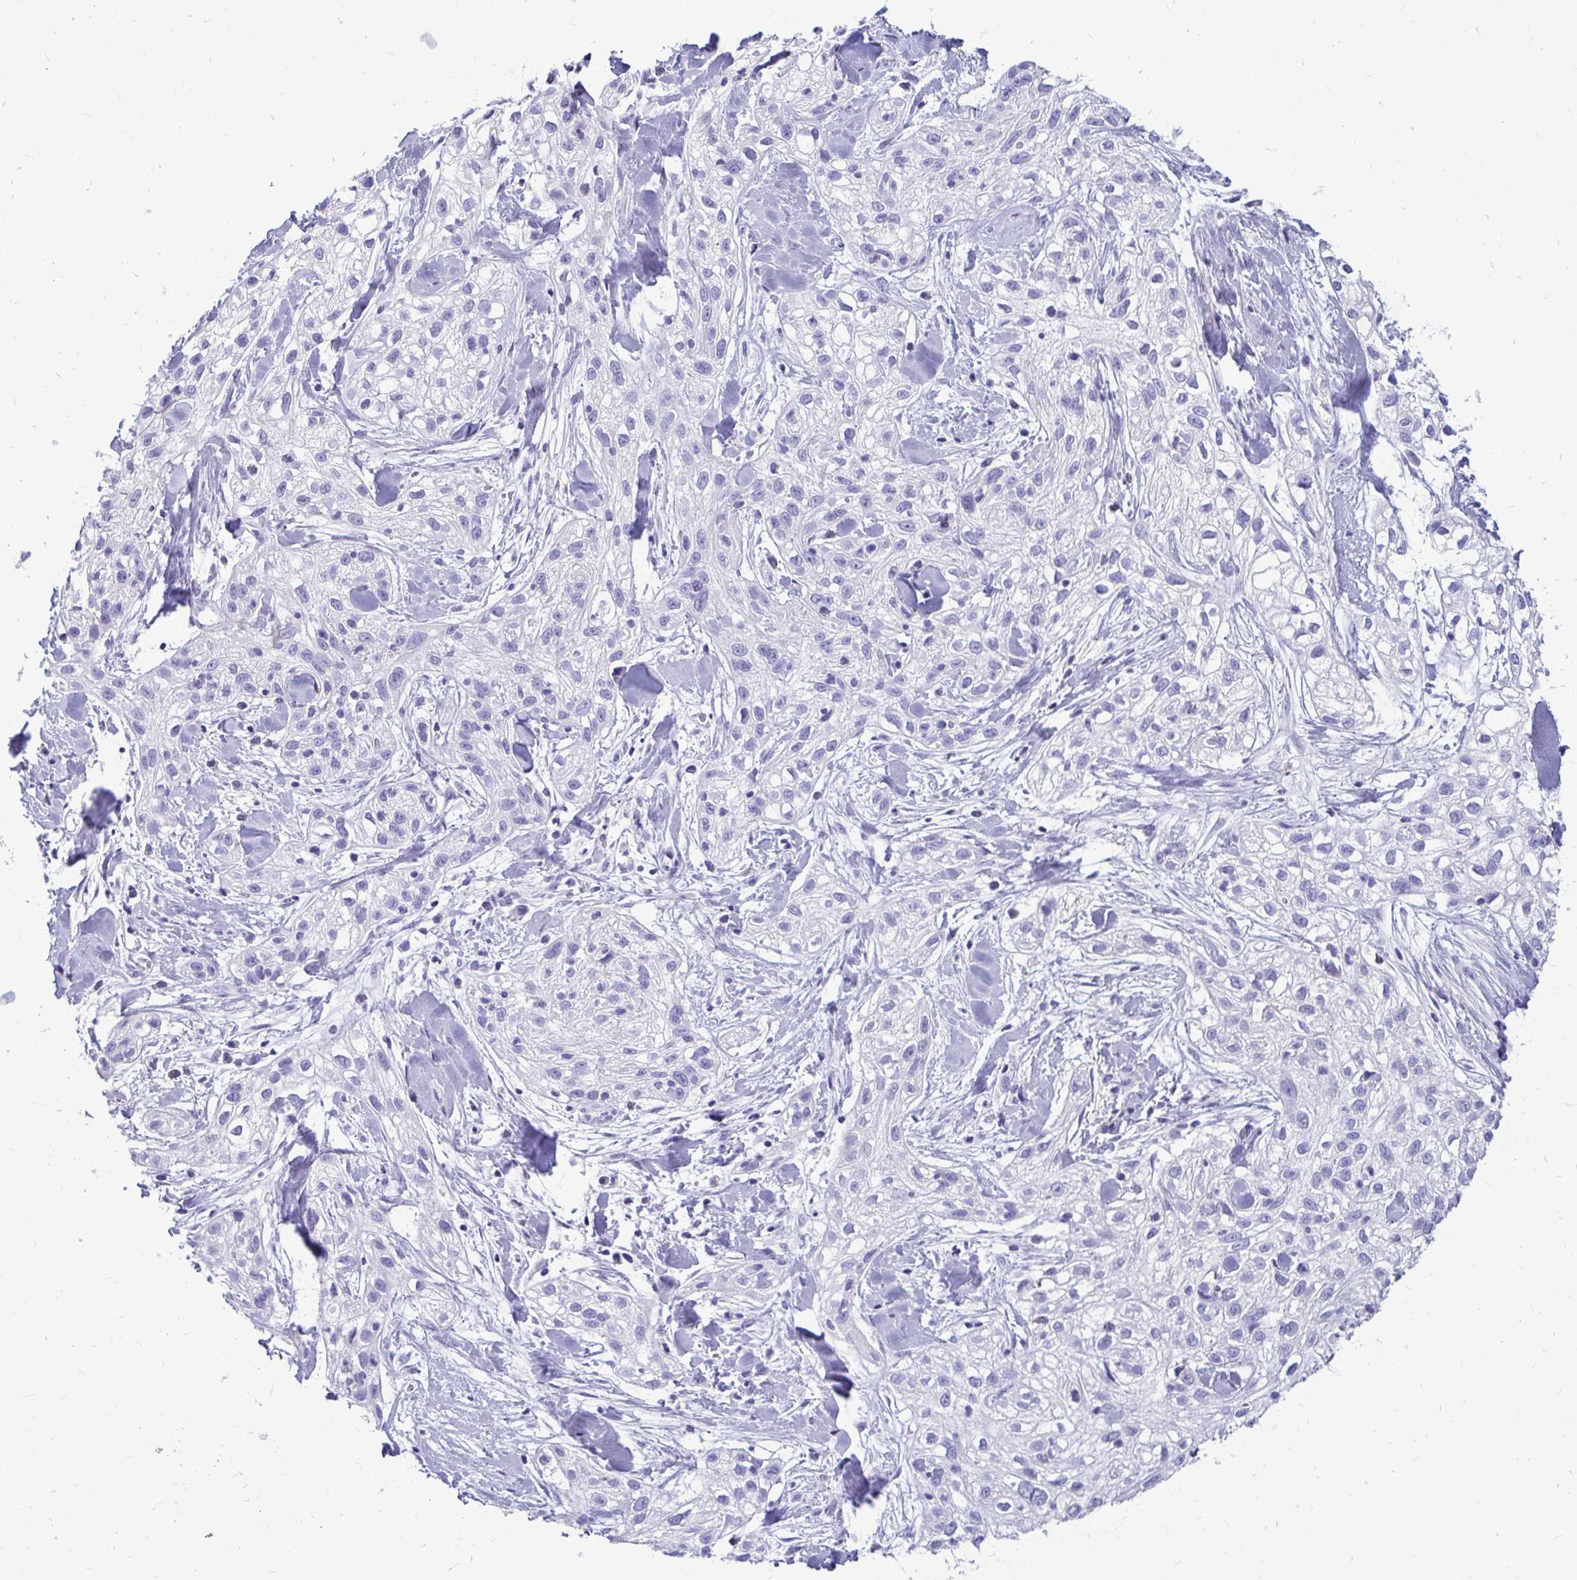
{"staining": {"intensity": "negative", "quantity": "none", "location": "none"}, "tissue": "skin cancer", "cell_type": "Tumor cells", "image_type": "cancer", "snomed": [{"axis": "morphology", "description": "Squamous cell carcinoma, NOS"}, {"axis": "topography", "description": "Skin"}], "caption": "Immunohistochemical staining of skin cancer (squamous cell carcinoma) demonstrates no significant expression in tumor cells. The staining was performed using DAB to visualize the protein expression in brown, while the nuclei were stained in blue with hematoxylin (Magnification: 20x).", "gene": "NANOGNB", "patient": {"sex": "male", "age": 82}}